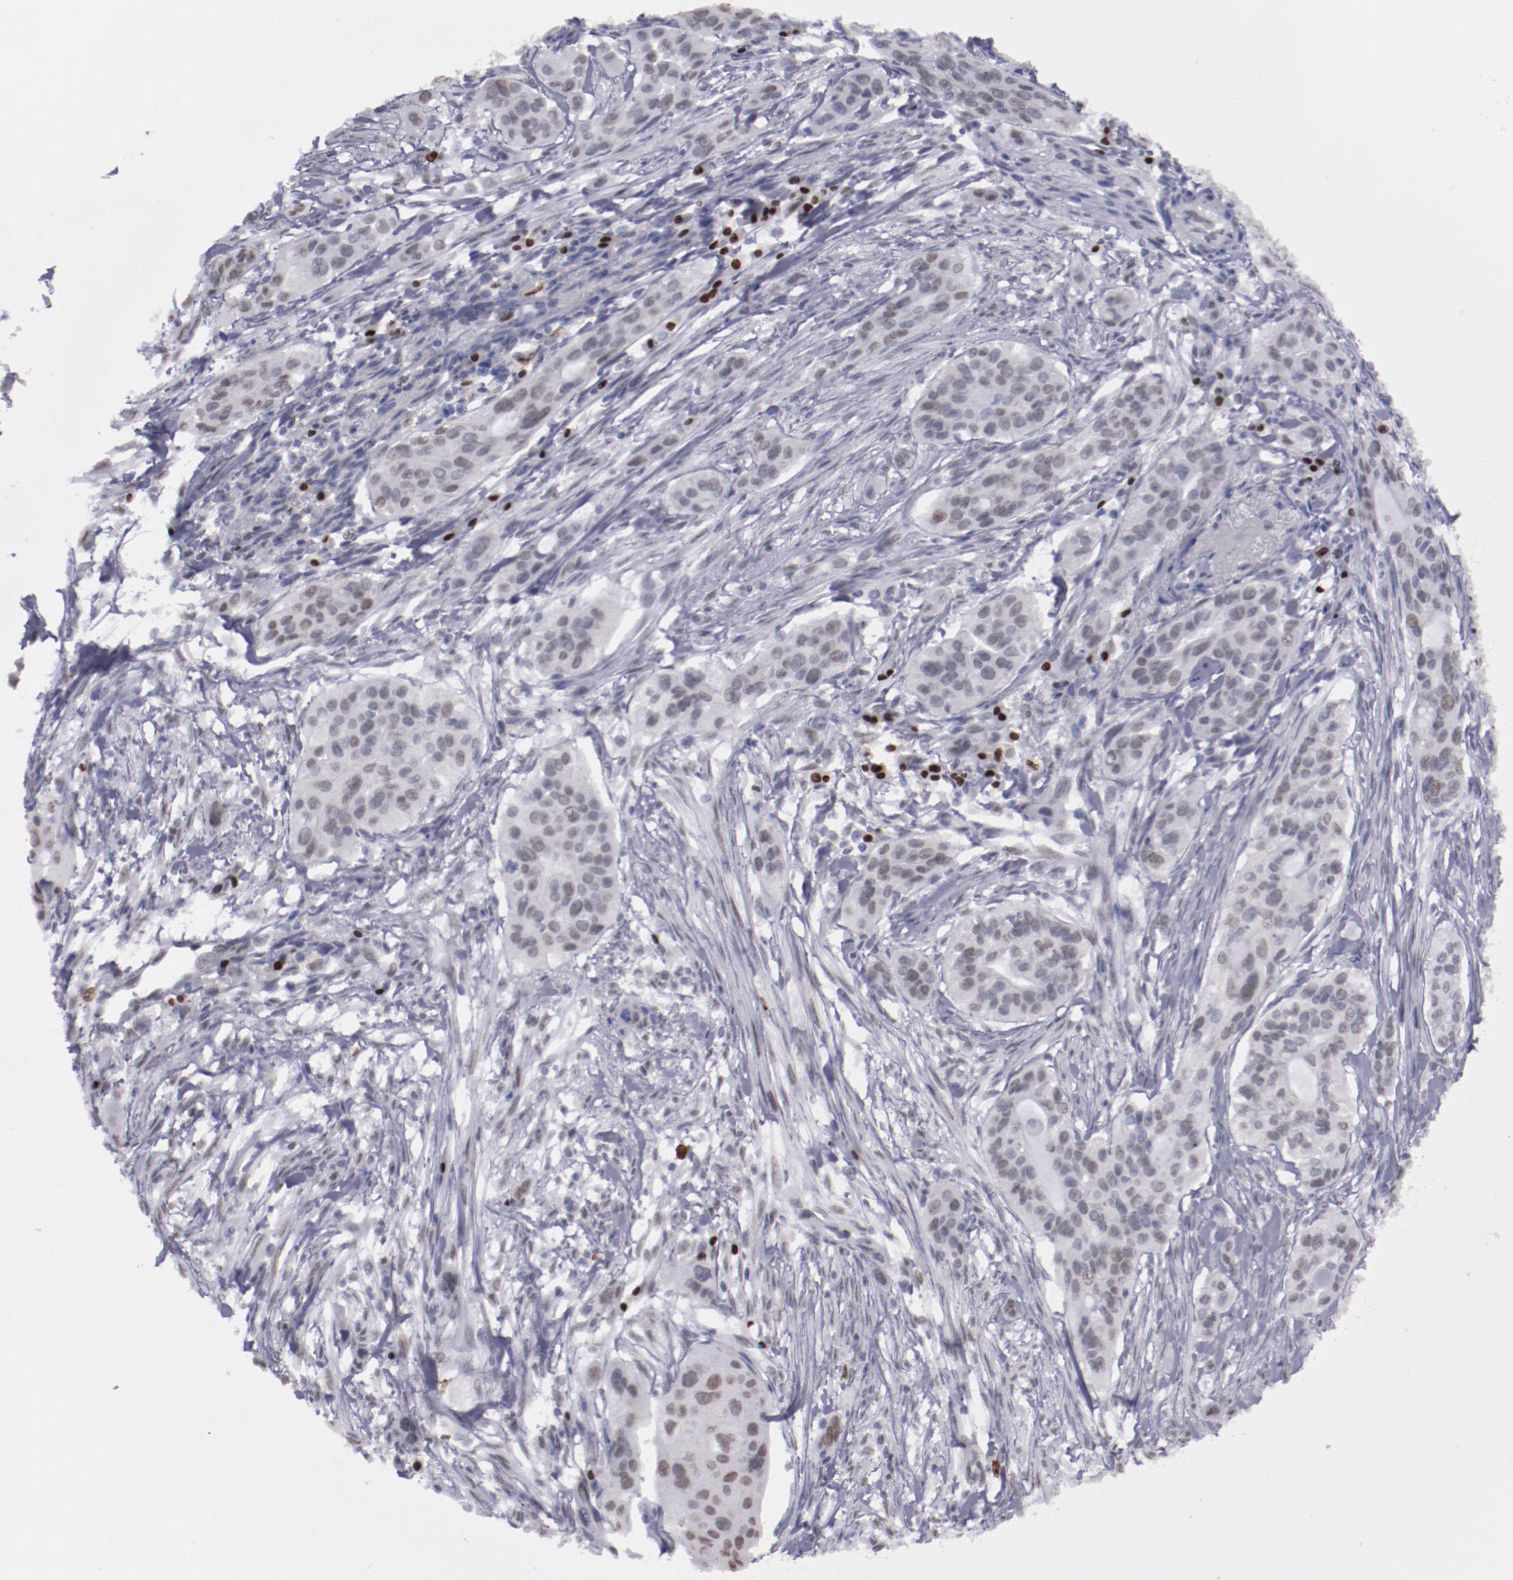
{"staining": {"intensity": "weak", "quantity": "25%-75%", "location": "nuclear"}, "tissue": "pancreatic cancer", "cell_type": "Tumor cells", "image_type": "cancer", "snomed": [{"axis": "morphology", "description": "Adenocarcinoma, NOS"}, {"axis": "topography", "description": "Pancreas"}], "caption": "This photomicrograph reveals IHC staining of adenocarcinoma (pancreatic), with low weak nuclear positivity in approximately 25%-75% of tumor cells.", "gene": "IRF4", "patient": {"sex": "female", "age": 60}}